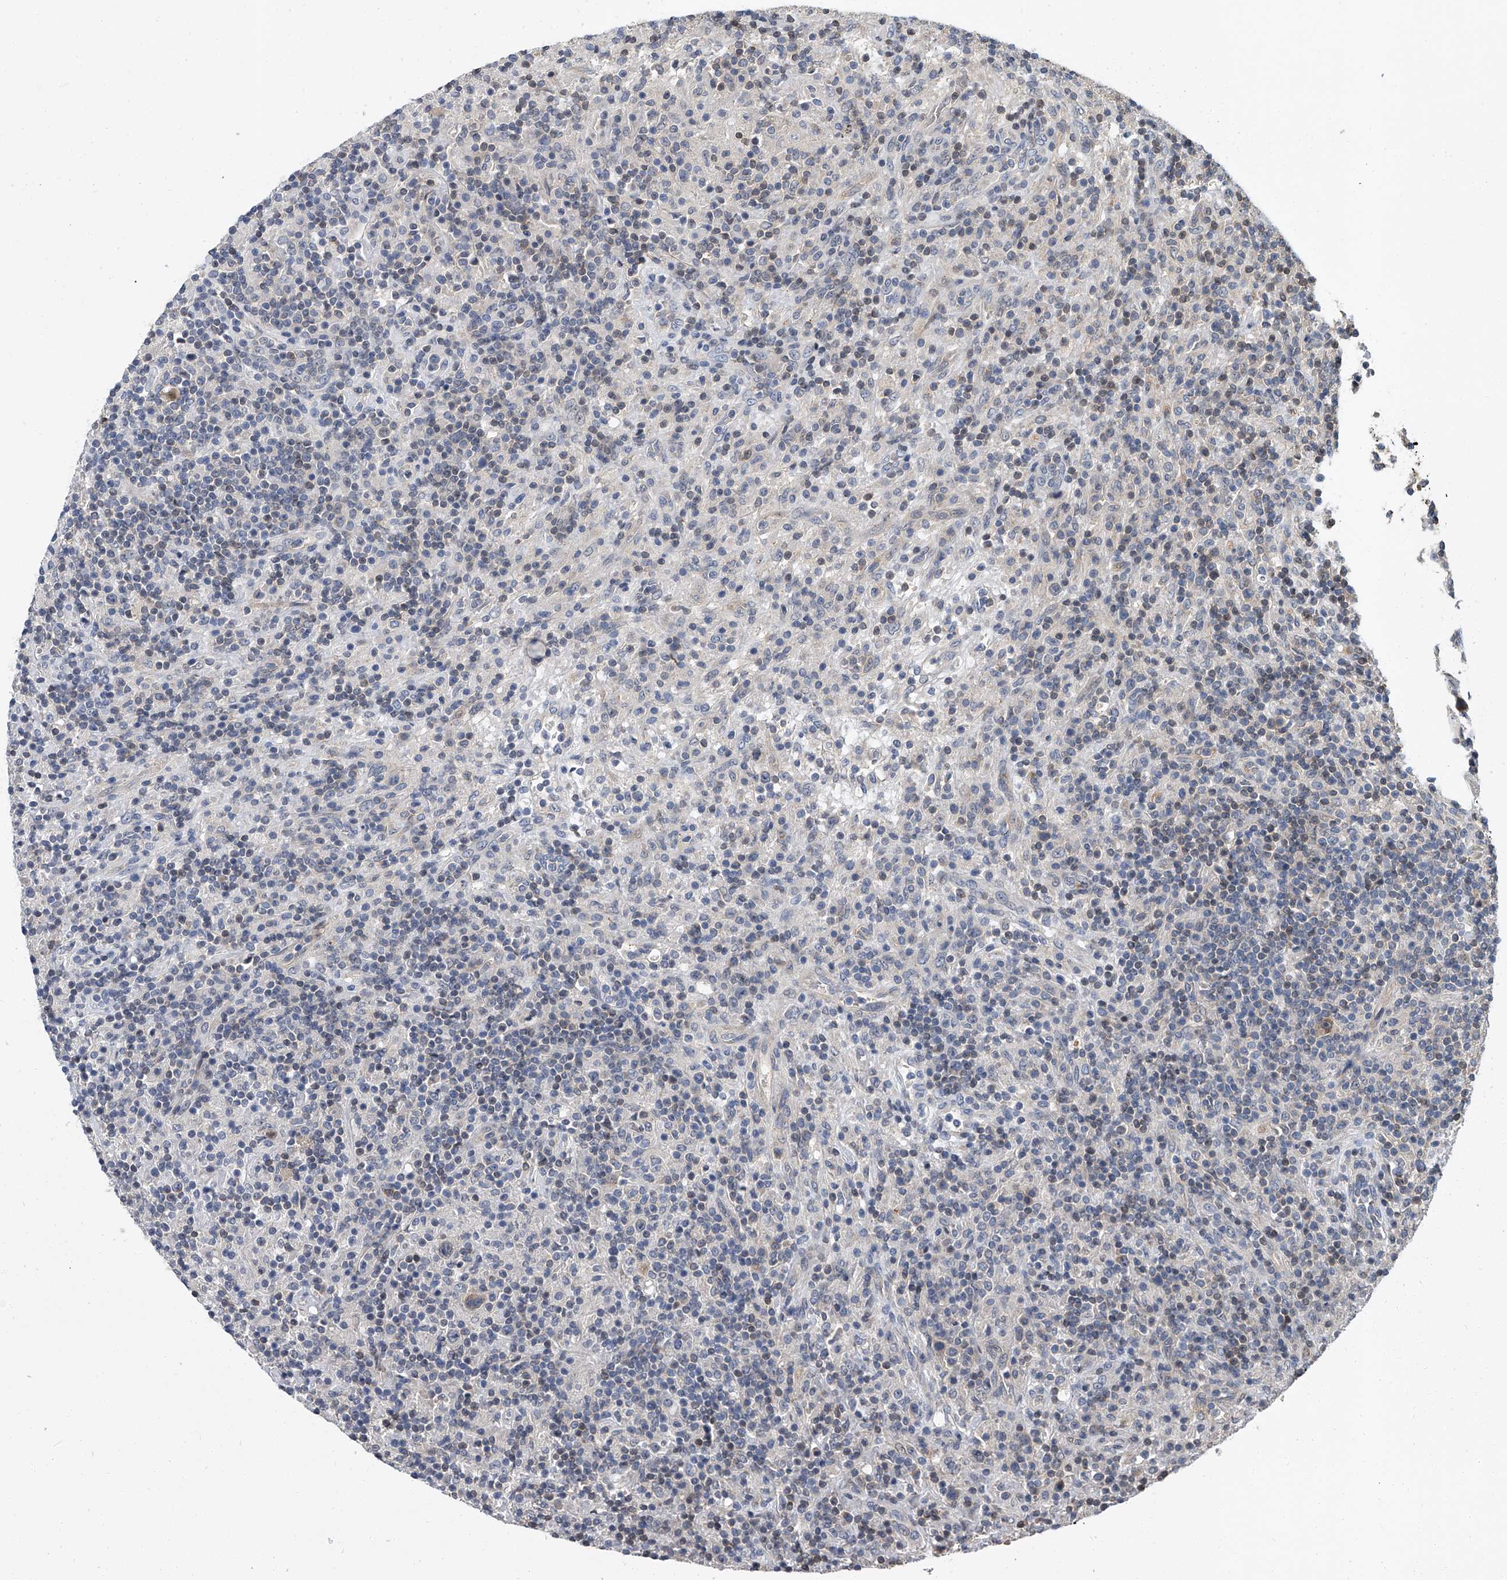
{"staining": {"intensity": "moderate", "quantity": "<25%", "location": "cytoplasmic/membranous"}, "tissue": "lymphoma", "cell_type": "Tumor cells", "image_type": "cancer", "snomed": [{"axis": "morphology", "description": "Hodgkin's disease, NOS"}, {"axis": "topography", "description": "Lymph node"}], "caption": "Hodgkin's disease stained with DAB (3,3'-diaminobenzidine) immunohistochemistry (IHC) reveals low levels of moderate cytoplasmic/membranous positivity in about <25% of tumor cells. (DAB (3,3'-diaminobenzidine) = brown stain, brightfield microscopy at high magnification).", "gene": "CD200", "patient": {"sex": "male", "age": 70}}